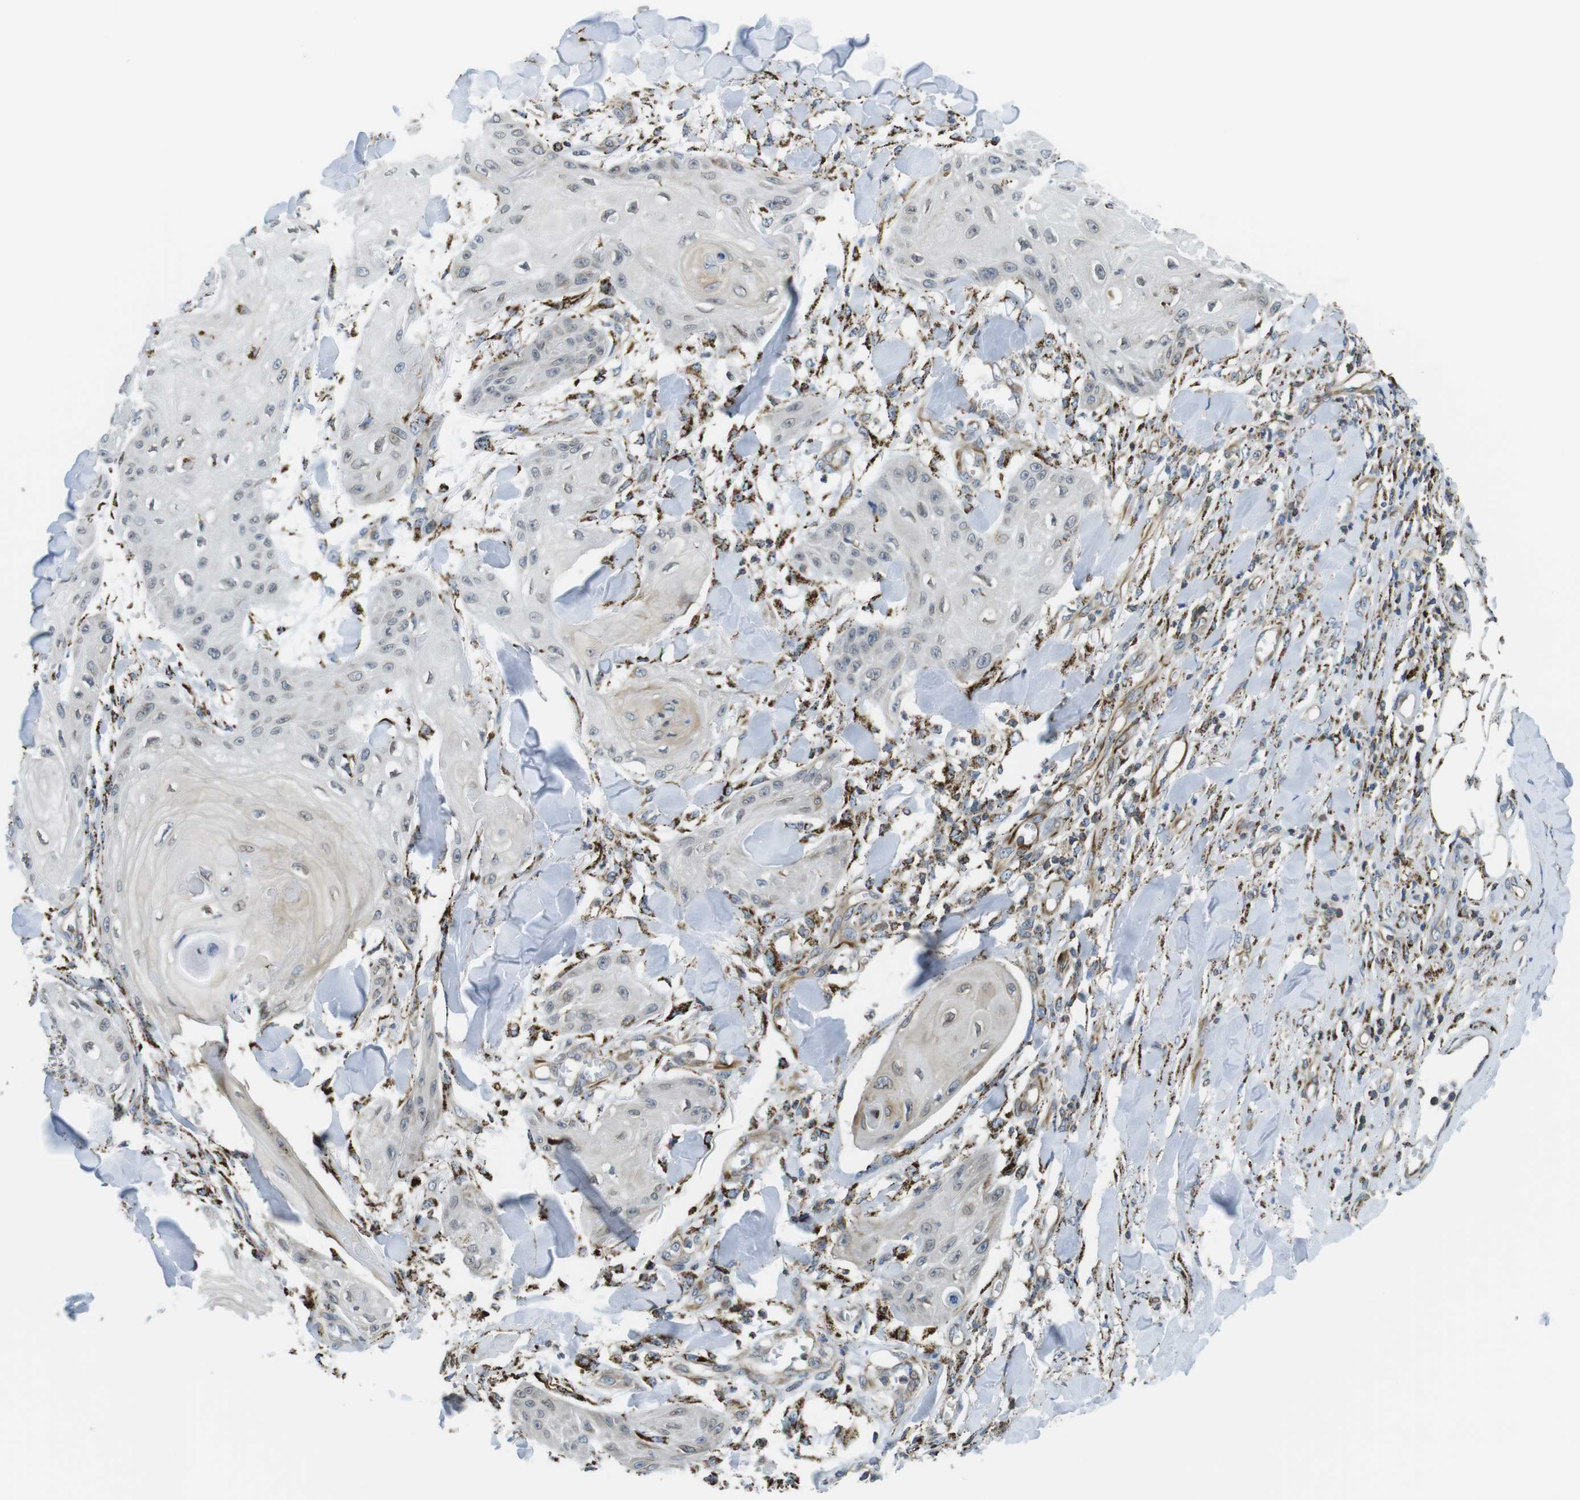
{"staining": {"intensity": "negative", "quantity": "none", "location": "none"}, "tissue": "skin cancer", "cell_type": "Tumor cells", "image_type": "cancer", "snomed": [{"axis": "morphology", "description": "Squamous cell carcinoma, NOS"}, {"axis": "topography", "description": "Skin"}], "caption": "A high-resolution histopathology image shows immunohistochemistry (IHC) staining of skin cancer (squamous cell carcinoma), which displays no significant positivity in tumor cells. The staining is performed using DAB brown chromogen with nuclei counter-stained in using hematoxylin.", "gene": "KCNE3", "patient": {"sex": "male", "age": 74}}